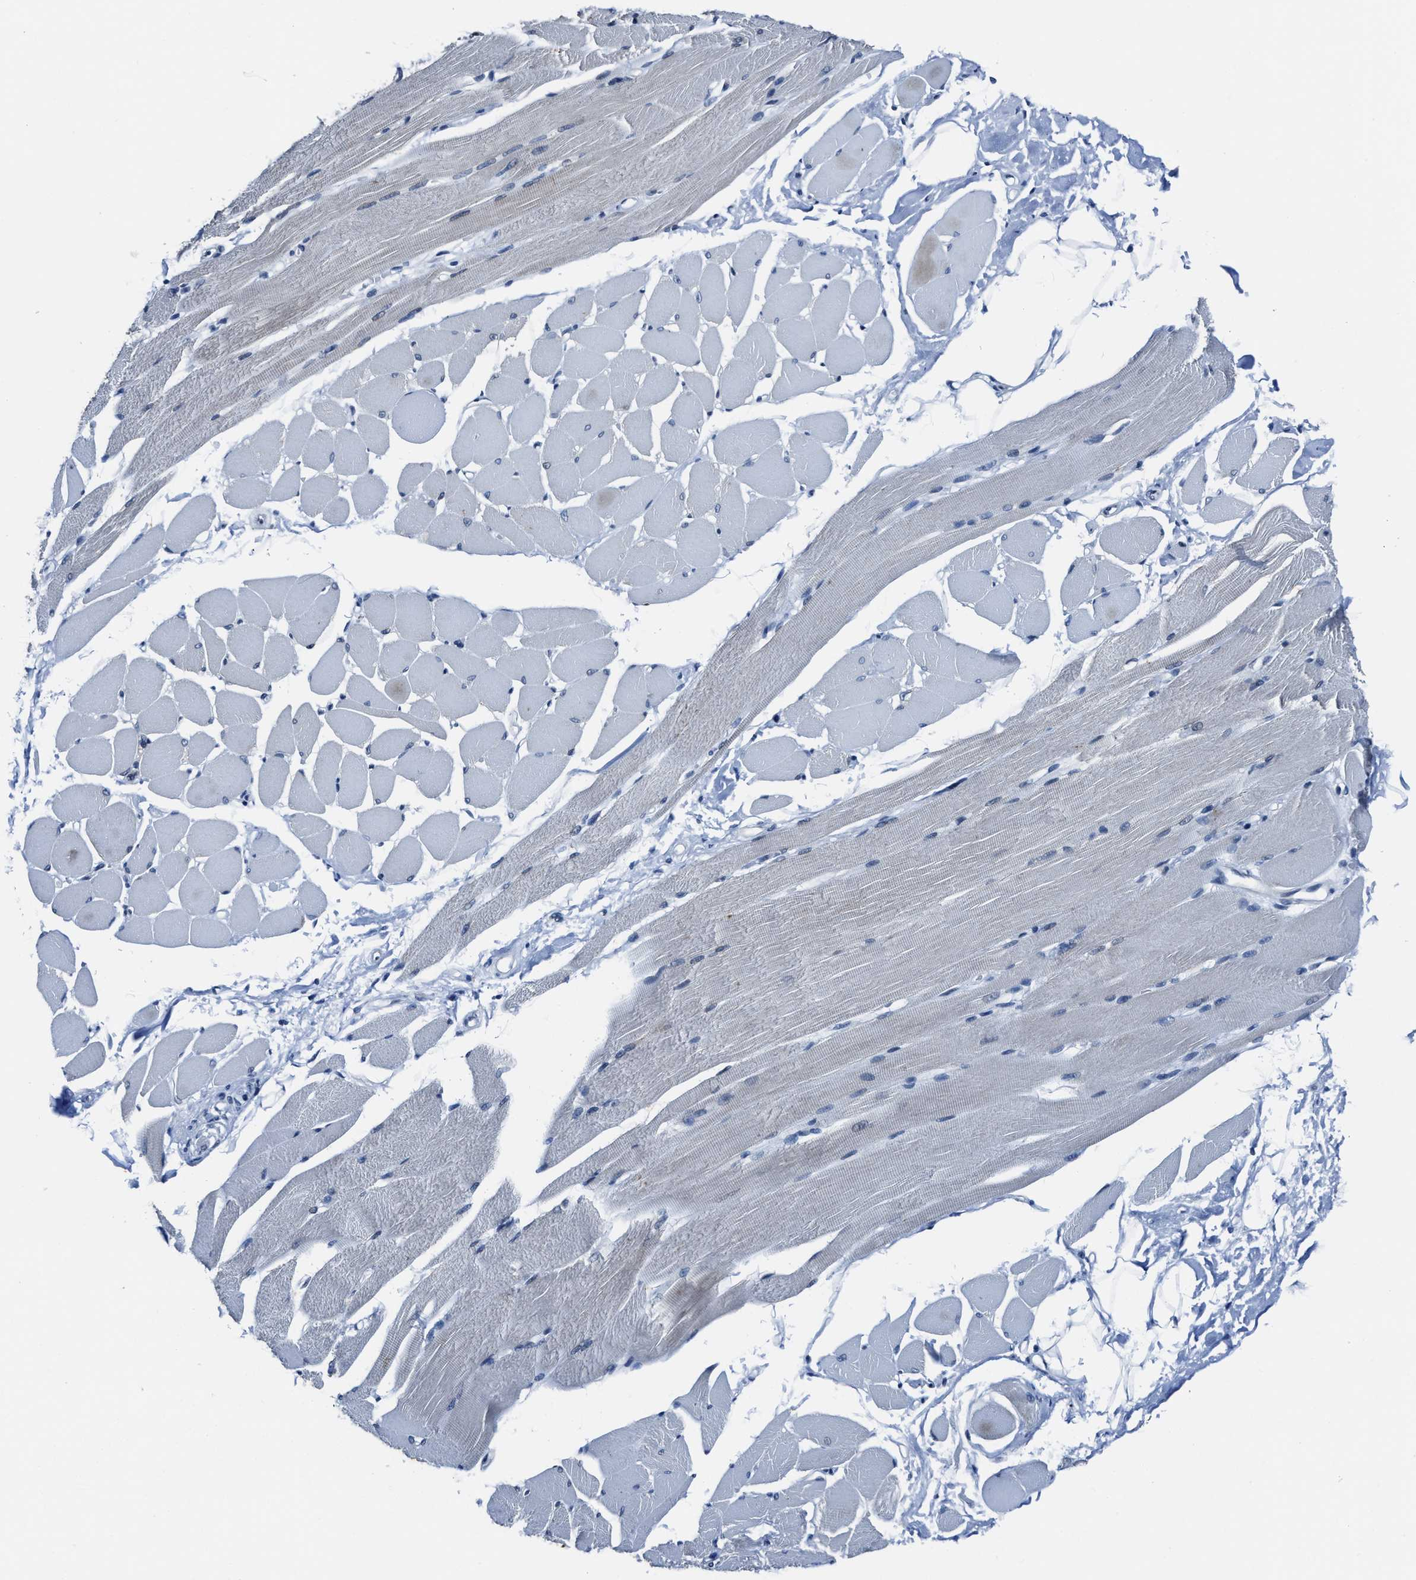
{"staining": {"intensity": "negative", "quantity": "none", "location": "none"}, "tissue": "skeletal muscle", "cell_type": "Myocytes", "image_type": "normal", "snomed": [{"axis": "morphology", "description": "Normal tissue, NOS"}, {"axis": "topography", "description": "Skeletal muscle"}, {"axis": "topography", "description": "Peripheral nerve tissue"}], "caption": "Immunohistochemistry micrograph of benign skeletal muscle: human skeletal muscle stained with DAB demonstrates no significant protein positivity in myocytes. The staining is performed using DAB (3,3'-diaminobenzidine) brown chromogen with nuclei counter-stained in using hematoxylin.", "gene": "ASZ1", "patient": {"sex": "female", "age": 84}}